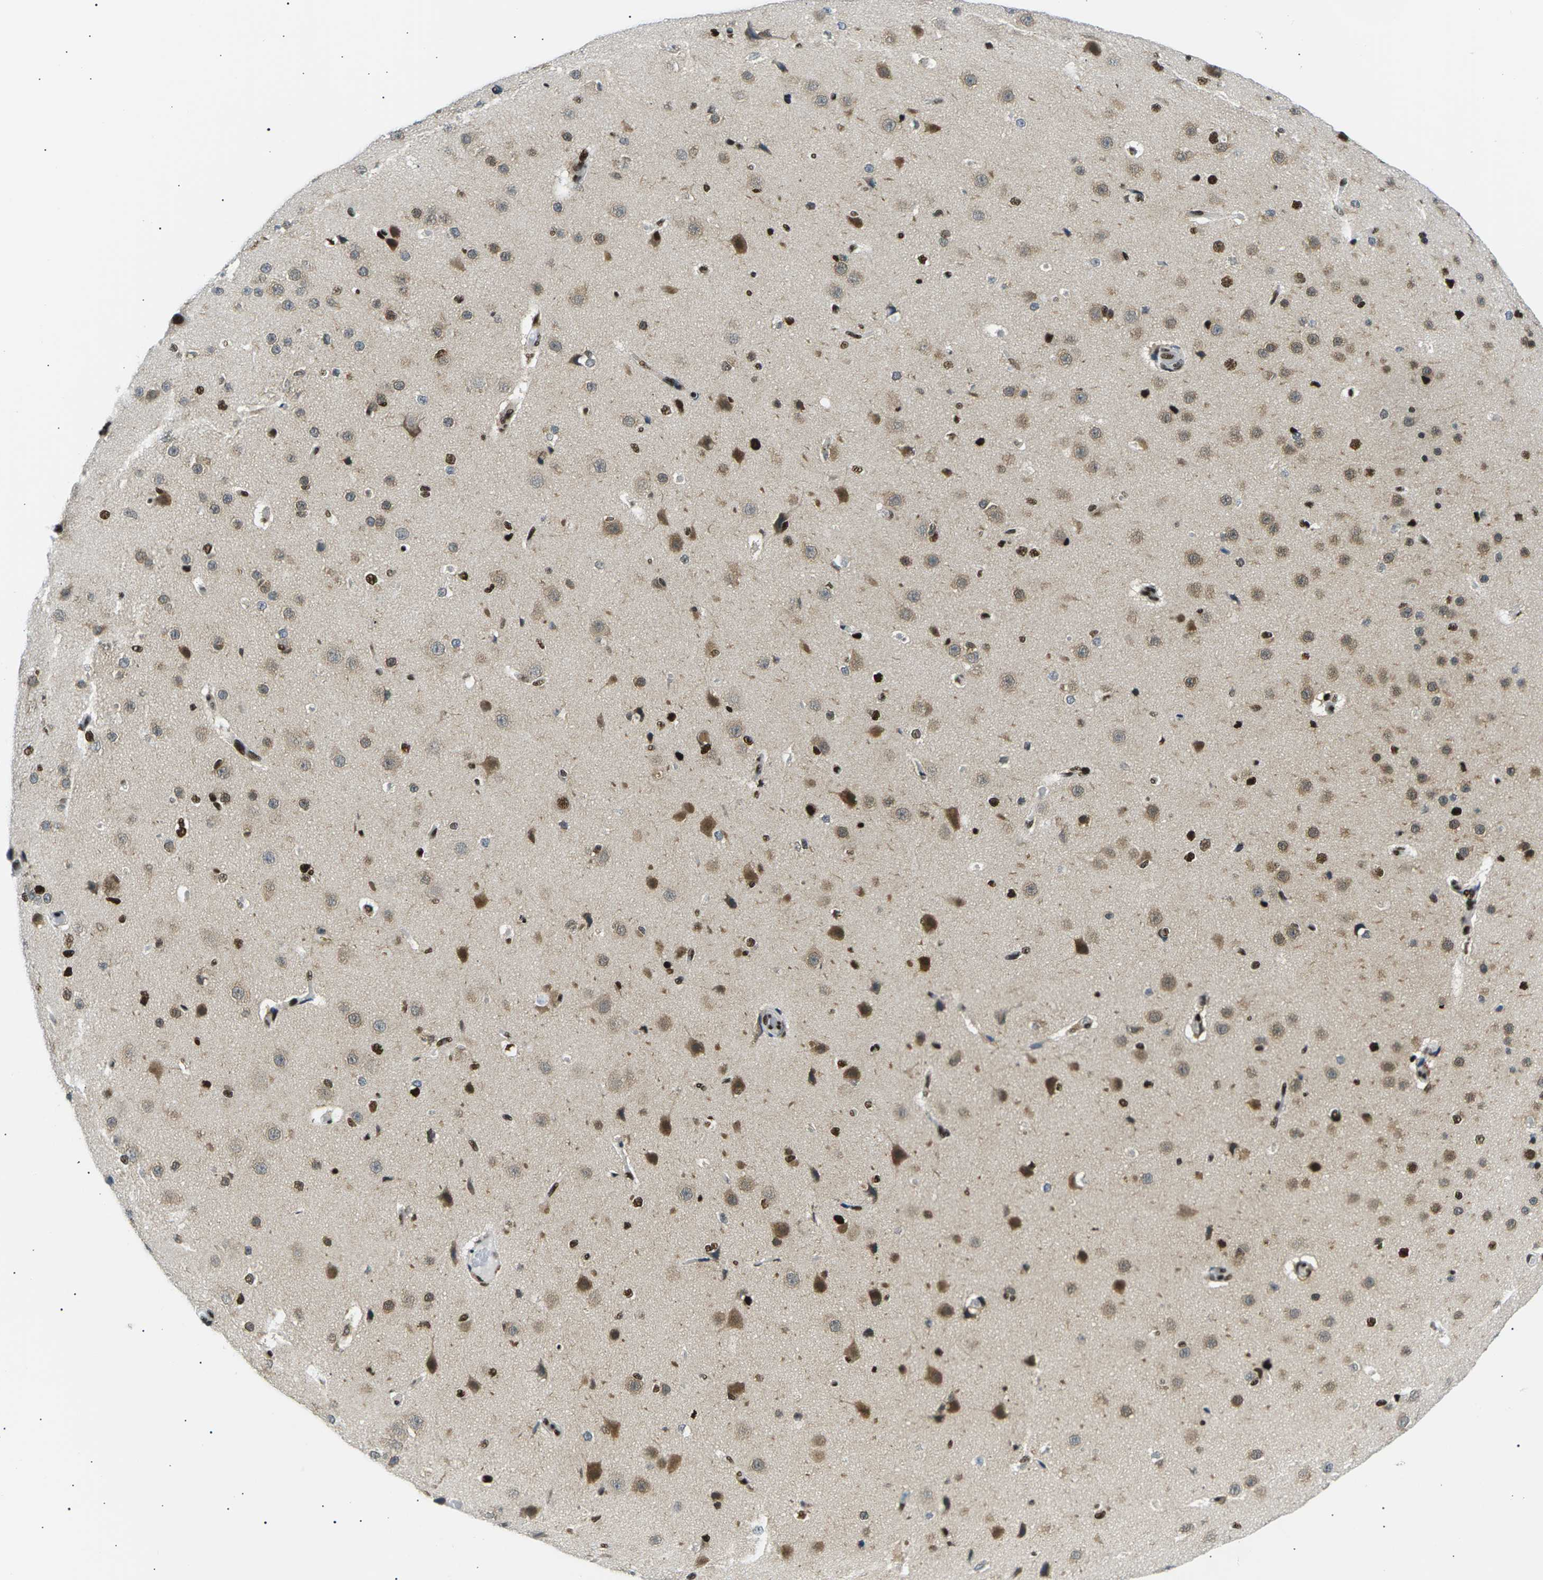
{"staining": {"intensity": "moderate", "quantity": ">75%", "location": "nuclear"}, "tissue": "cerebral cortex", "cell_type": "Endothelial cells", "image_type": "normal", "snomed": [{"axis": "morphology", "description": "Normal tissue, NOS"}, {"axis": "morphology", "description": "Developmental malformation"}, {"axis": "topography", "description": "Cerebral cortex"}], "caption": "A photomicrograph of human cerebral cortex stained for a protein demonstrates moderate nuclear brown staining in endothelial cells. The staining is performed using DAB brown chromogen to label protein expression. The nuclei are counter-stained blue using hematoxylin.", "gene": "RPA2", "patient": {"sex": "female", "age": 30}}